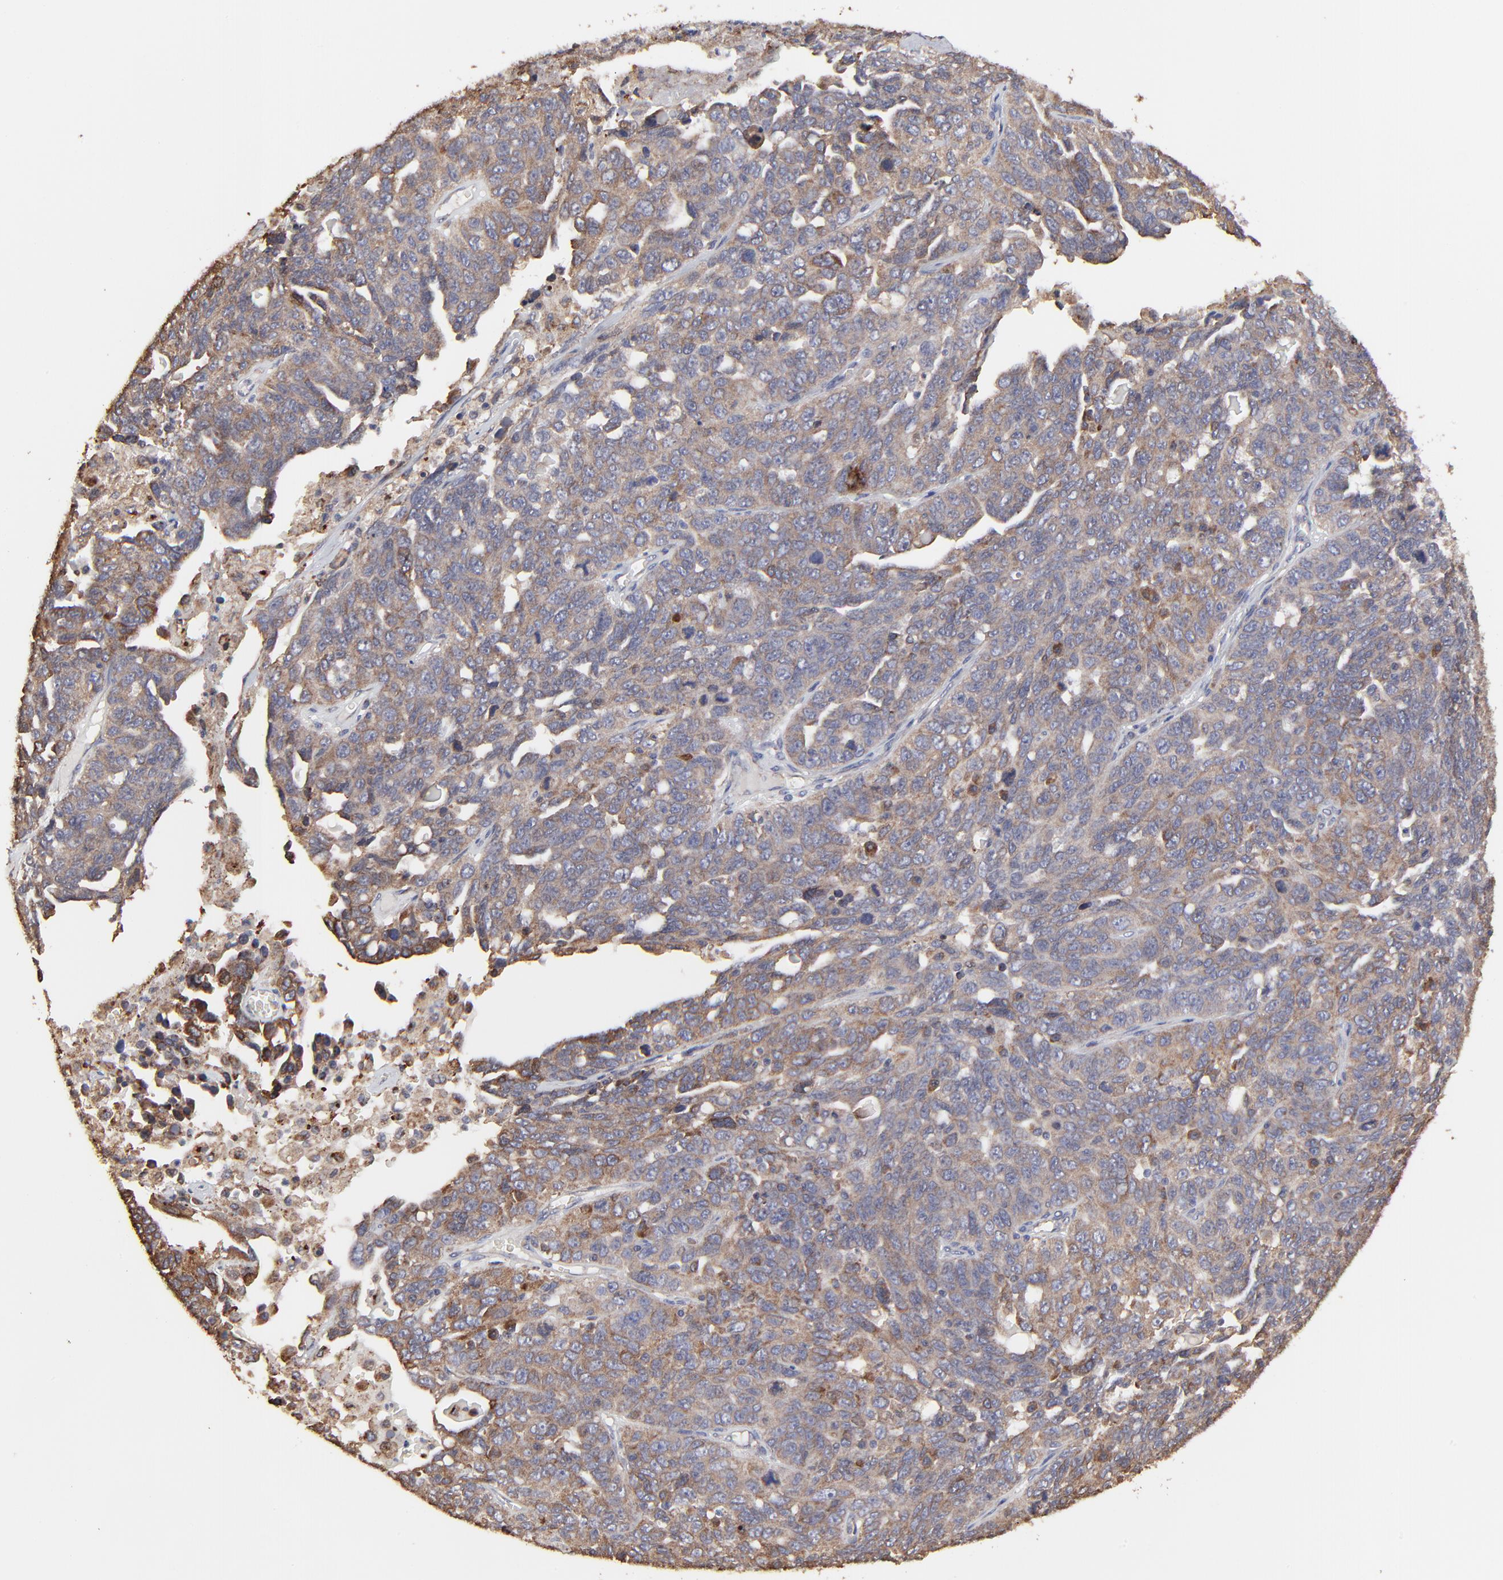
{"staining": {"intensity": "moderate", "quantity": ">75%", "location": "cytoplasmic/membranous"}, "tissue": "ovarian cancer", "cell_type": "Tumor cells", "image_type": "cancer", "snomed": [{"axis": "morphology", "description": "Cystadenocarcinoma, serous, NOS"}, {"axis": "topography", "description": "Ovary"}], "caption": "Immunohistochemistry of ovarian cancer shows medium levels of moderate cytoplasmic/membranous expression in about >75% of tumor cells. Immunohistochemistry stains the protein in brown and the nuclei are stained blue.", "gene": "ELP2", "patient": {"sex": "female", "age": 71}}